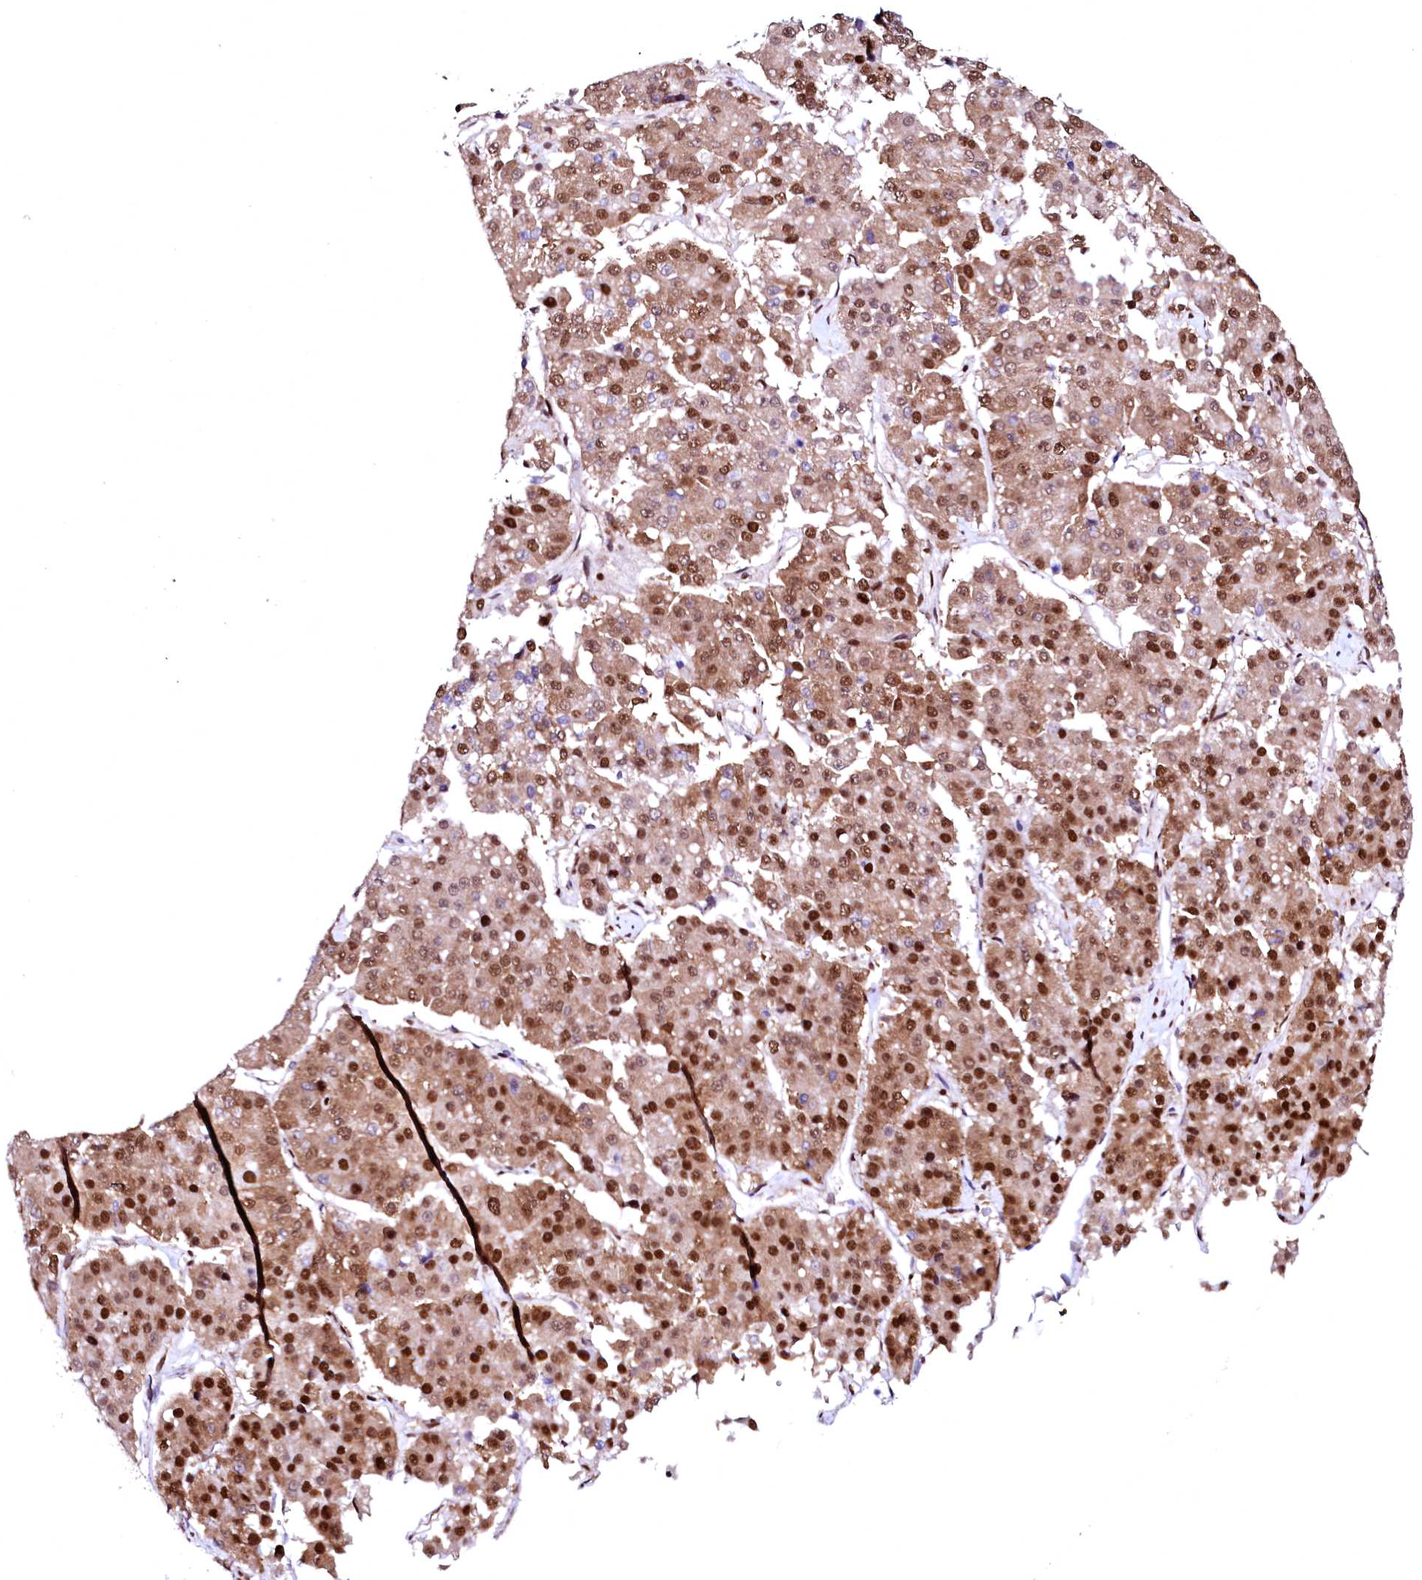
{"staining": {"intensity": "strong", "quantity": ">75%", "location": "nuclear"}, "tissue": "pancreatic cancer", "cell_type": "Tumor cells", "image_type": "cancer", "snomed": [{"axis": "morphology", "description": "Adenocarcinoma, NOS"}, {"axis": "topography", "description": "Pancreas"}], "caption": "Strong nuclear staining for a protein is appreciated in approximately >75% of tumor cells of pancreatic cancer using IHC.", "gene": "CPSF6", "patient": {"sex": "male", "age": 50}}